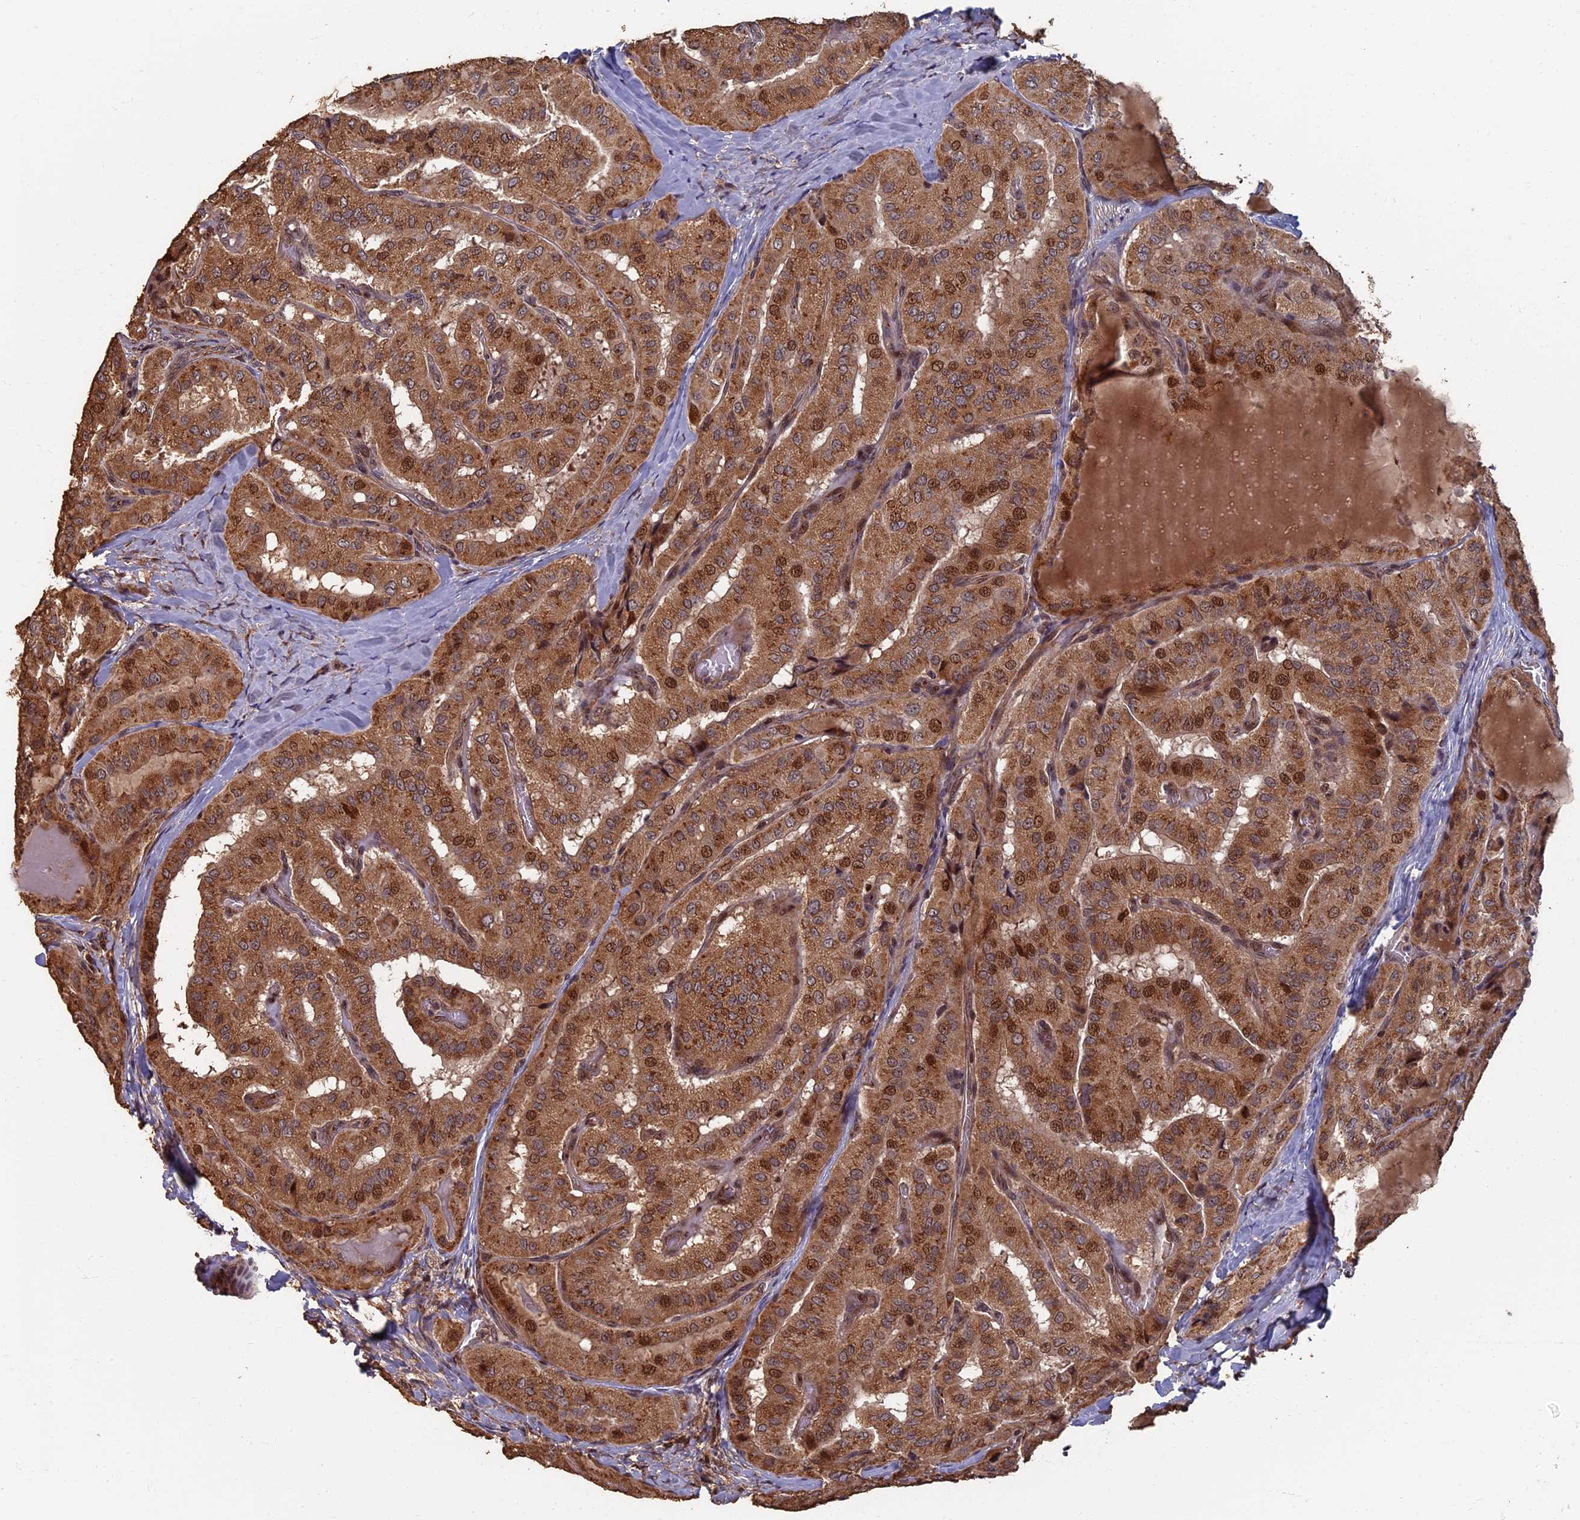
{"staining": {"intensity": "moderate", "quantity": ">75%", "location": "cytoplasmic/membranous,nuclear"}, "tissue": "thyroid cancer", "cell_type": "Tumor cells", "image_type": "cancer", "snomed": [{"axis": "morphology", "description": "Normal tissue, NOS"}, {"axis": "morphology", "description": "Papillary adenocarcinoma, NOS"}, {"axis": "topography", "description": "Thyroid gland"}], "caption": "The immunohistochemical stain shows moderate cytoplasmic/membranous and nuclear expression in tumor cells of thyroid cancer (papillary adenocarcinoma) tissue. (DAB IHC, brown staining for protein, blue staining for nuclei).", "gene": "RASGRF1", "patient": {"sex": "female", "age": 59}}